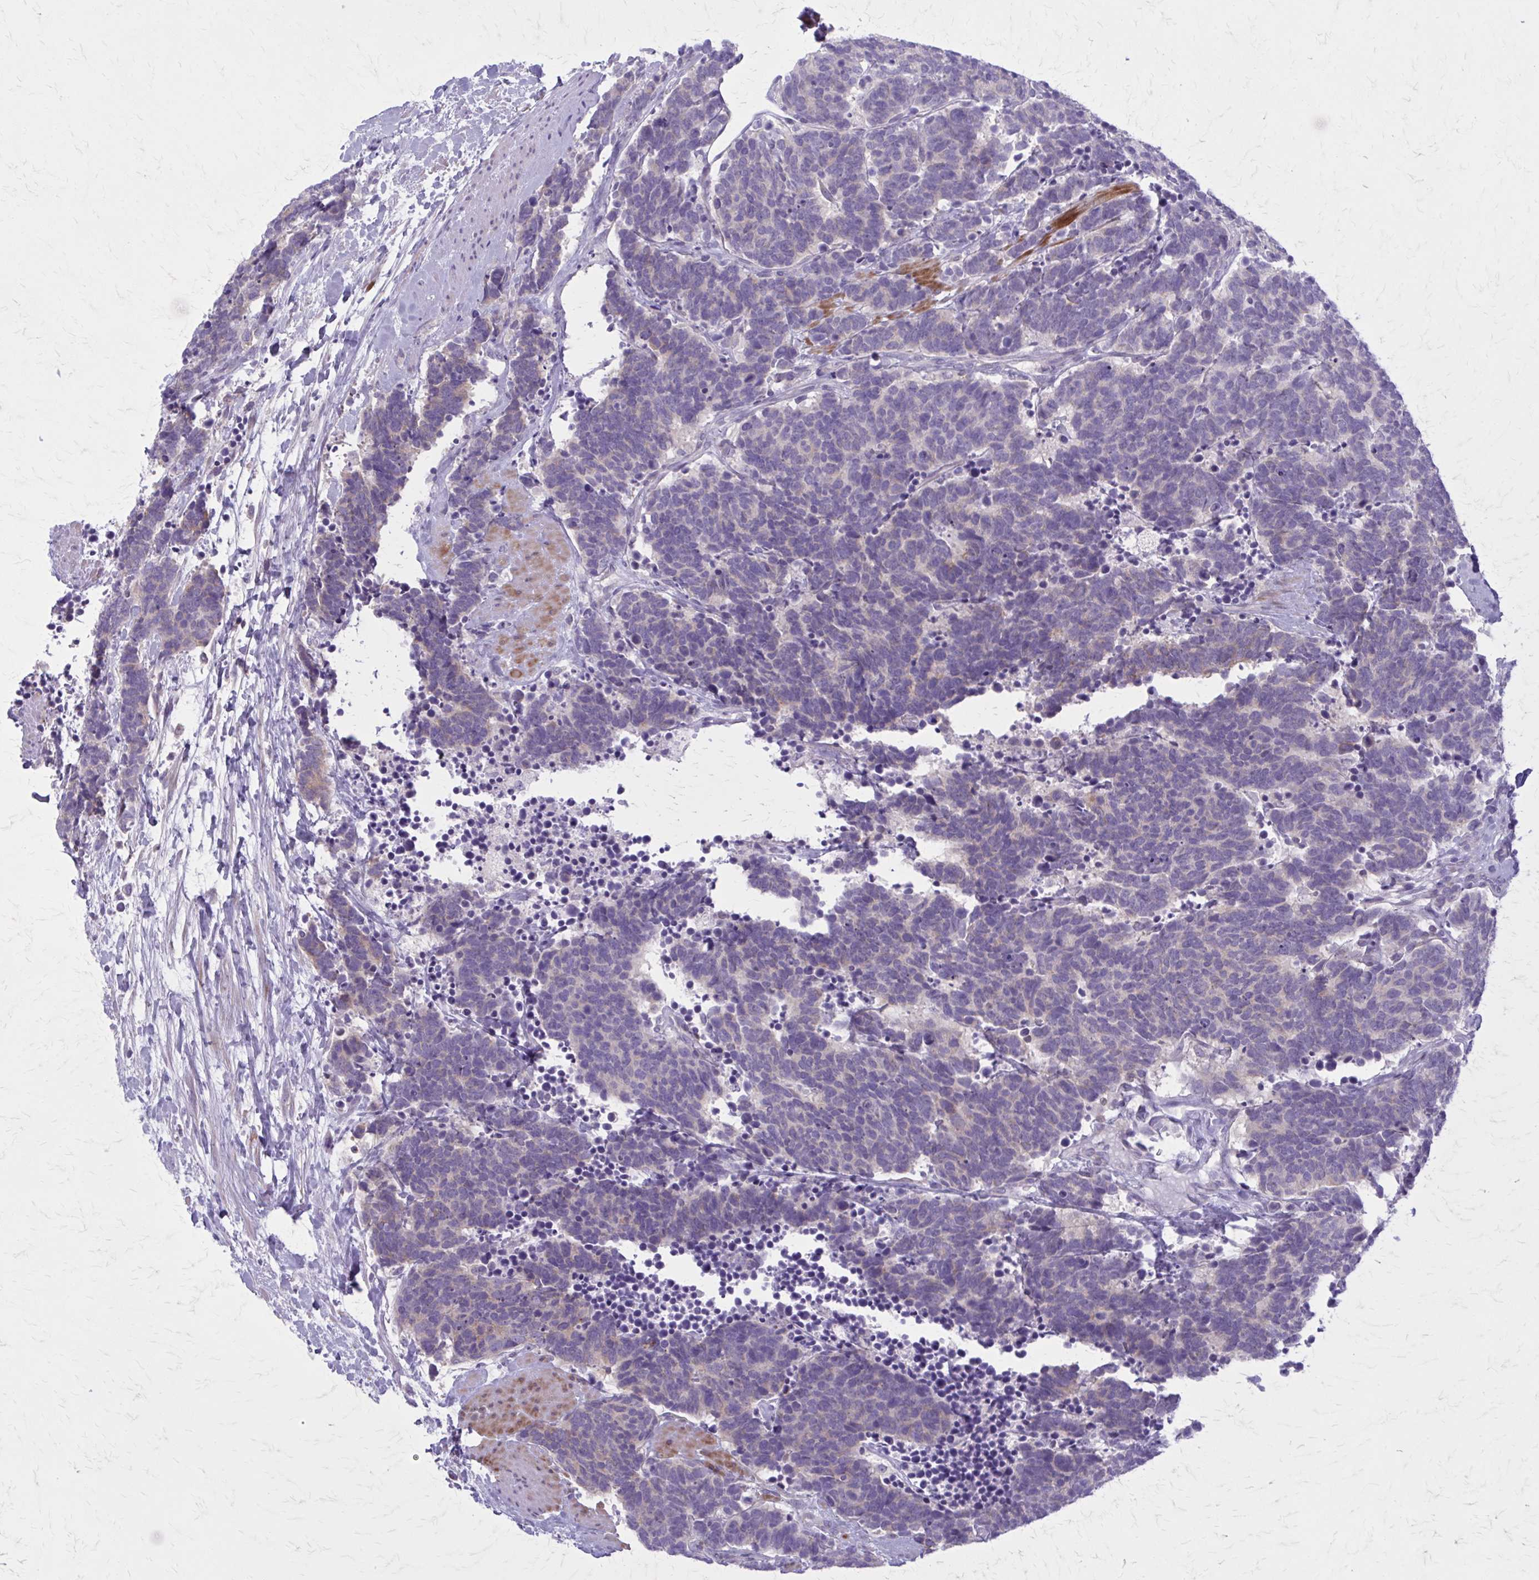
{"staining": {"intensity": "weak", "quantity": "<25%", "location": "cytoplasmic/membranous"}, "tissue": "carcinoid", "cell_type": "Tumor cells", "image_type": "cancer", "snomed": [{"axis": "morphology", "description": "Carcinoma, NOS"}, {"axis": "morphology", "description": "Carcinoid, malignant, NOS"}, {"axis": "topography", "description": "Prostate"}], "caption": "Carcinoma was stained to show a protein in brown. There is no significant staining in tumor cells.", "gene": "PITPNM1", "patient": {"sex": "male", "age": 57}}